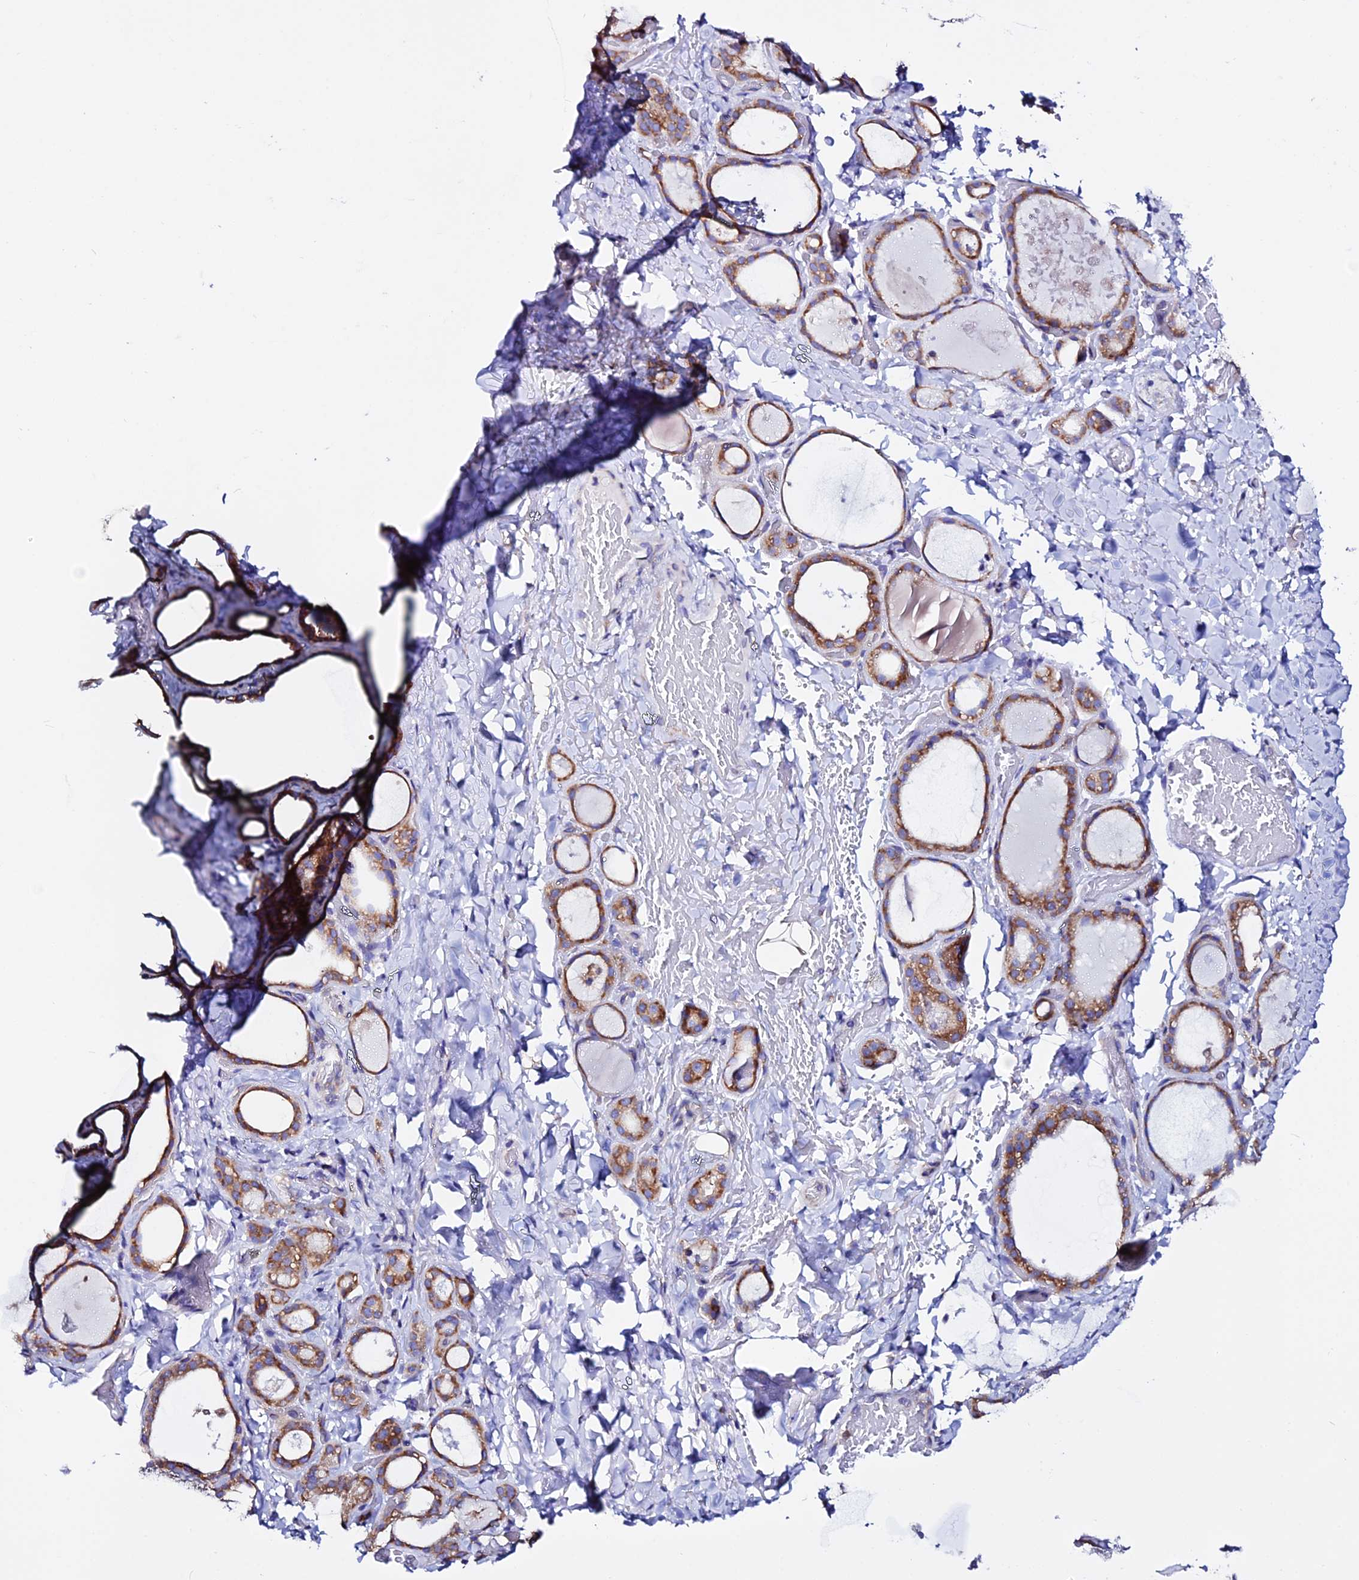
{"staining": {"intensity": "moderate", "quantity": ">75%", "location": "cytoplasmic/membranous"}, "tissue": "thyroid gland", "cell_type": "Glandular cells", "image_type": "normal", "snomed": [{"axis": "morphology", "description": "Normal tissue, NOS"}, {"axis": "topography", "description": "Thyroid gland"}], "caption": "This photomicrograph demonstrates immunohistochemistry (IHC) staining of normal human thyroid gland, with medium moderate cytoplasmic/membranous positivity in approximately >75% of glandular cells.", "gene": "EEF1G", "patient": {"sex": "female", "age": 44}}